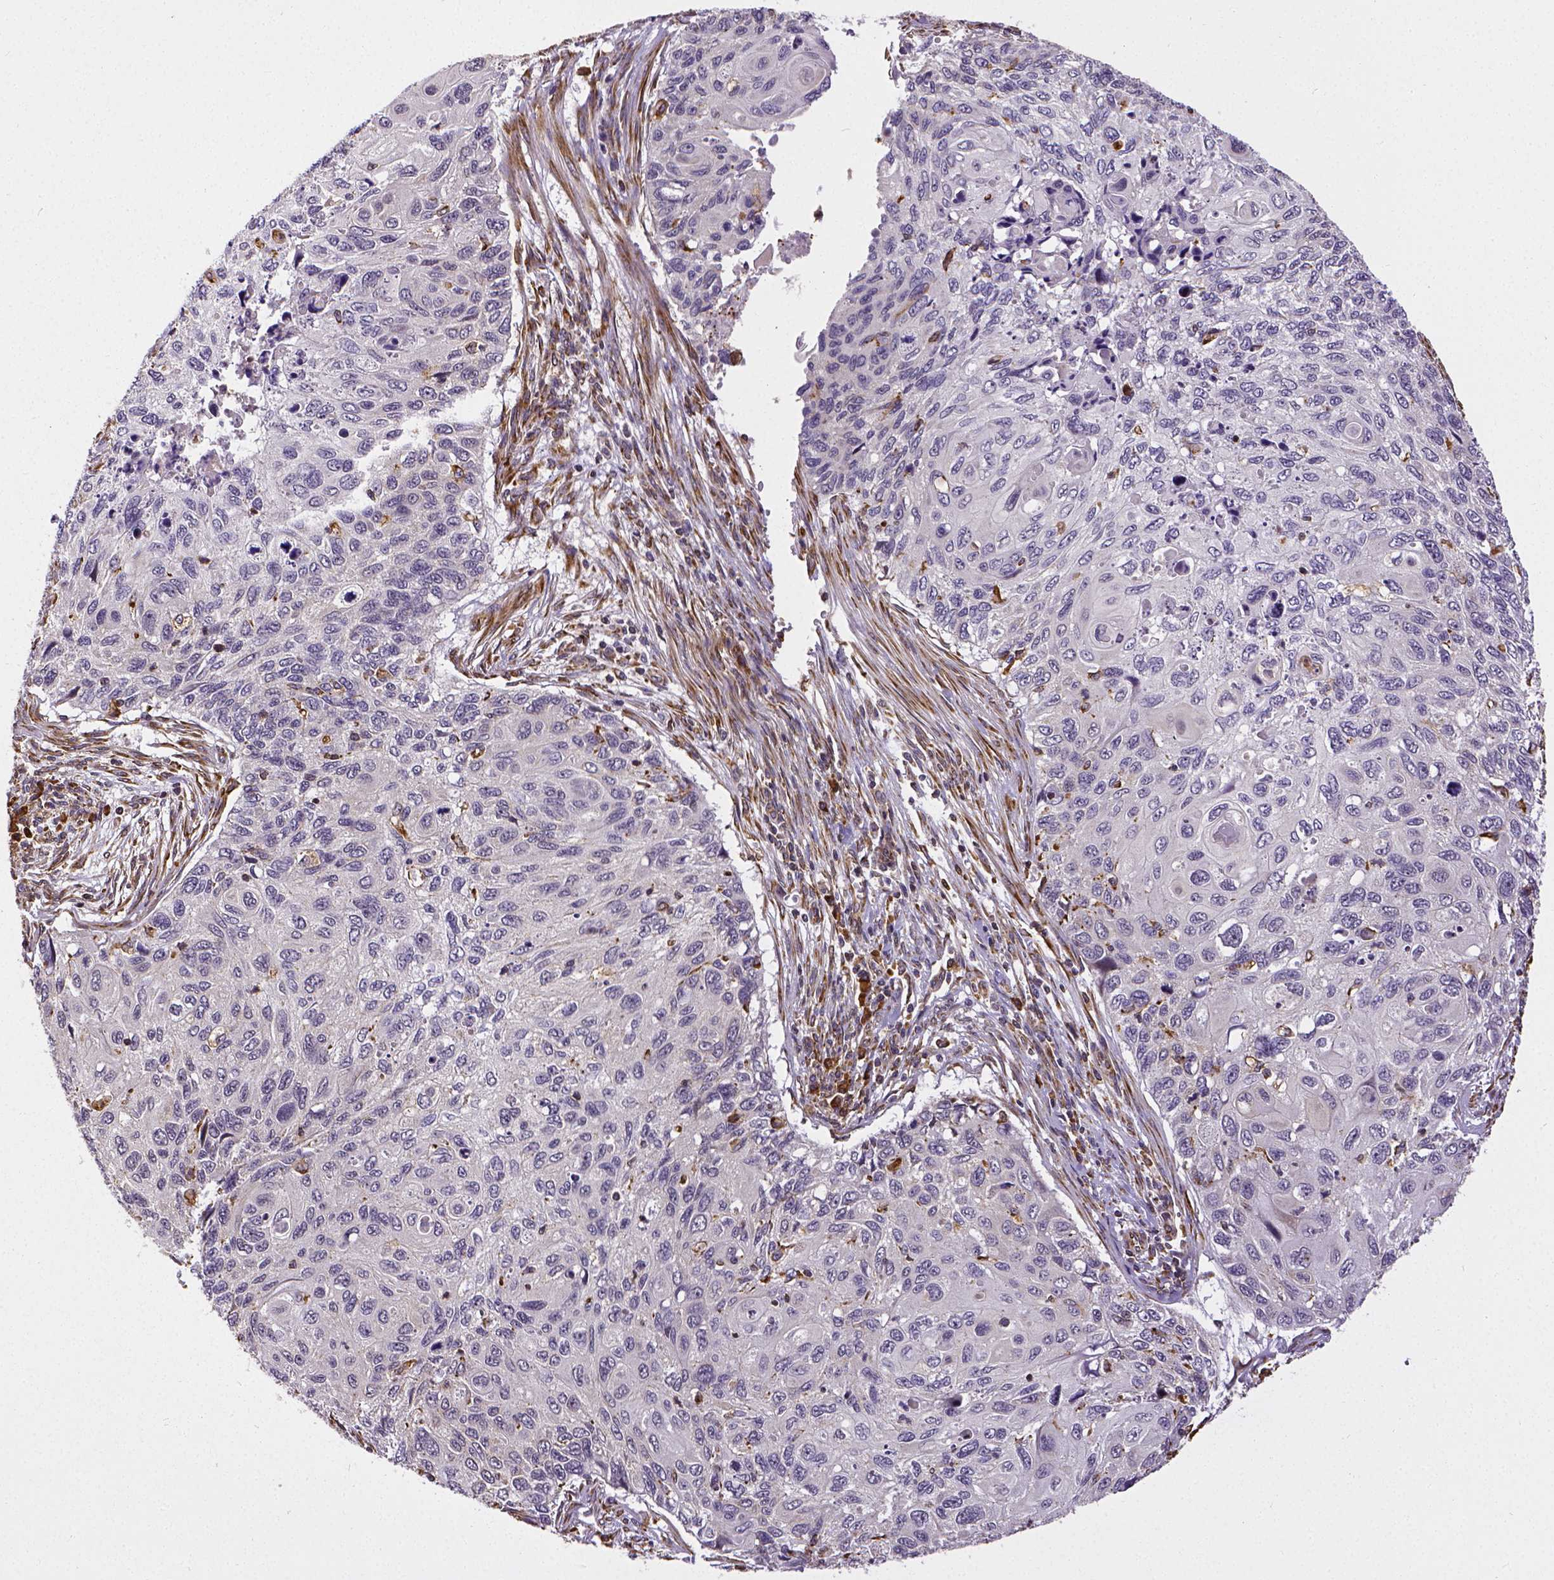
{"staining": {"intensity": "negative", "quantity": "none", "location": "none"}, "tissue": "cervical cancer", "cell_type": "Tumor cells", "image_type": "cancer", "snomed": [{"axis": "morphology", "description": "Squamous cell carcinoma, NOS"}, {"axis": "topography", "description": "Cervix"}], "caption": "DAB (3,3'-diaminobenzidine) immunohistochemical staining of human cervical squamous cell carcinoma shows no significant expression in tumor cells. (Stains: DAB (3,3'-diaminobenzidine) IHC with hematoxylin counter stain, Microscopy: brightfield microscopy at high magnification).", "gene": "MTDH", "patient": {"sex": "female", "age": 70}}